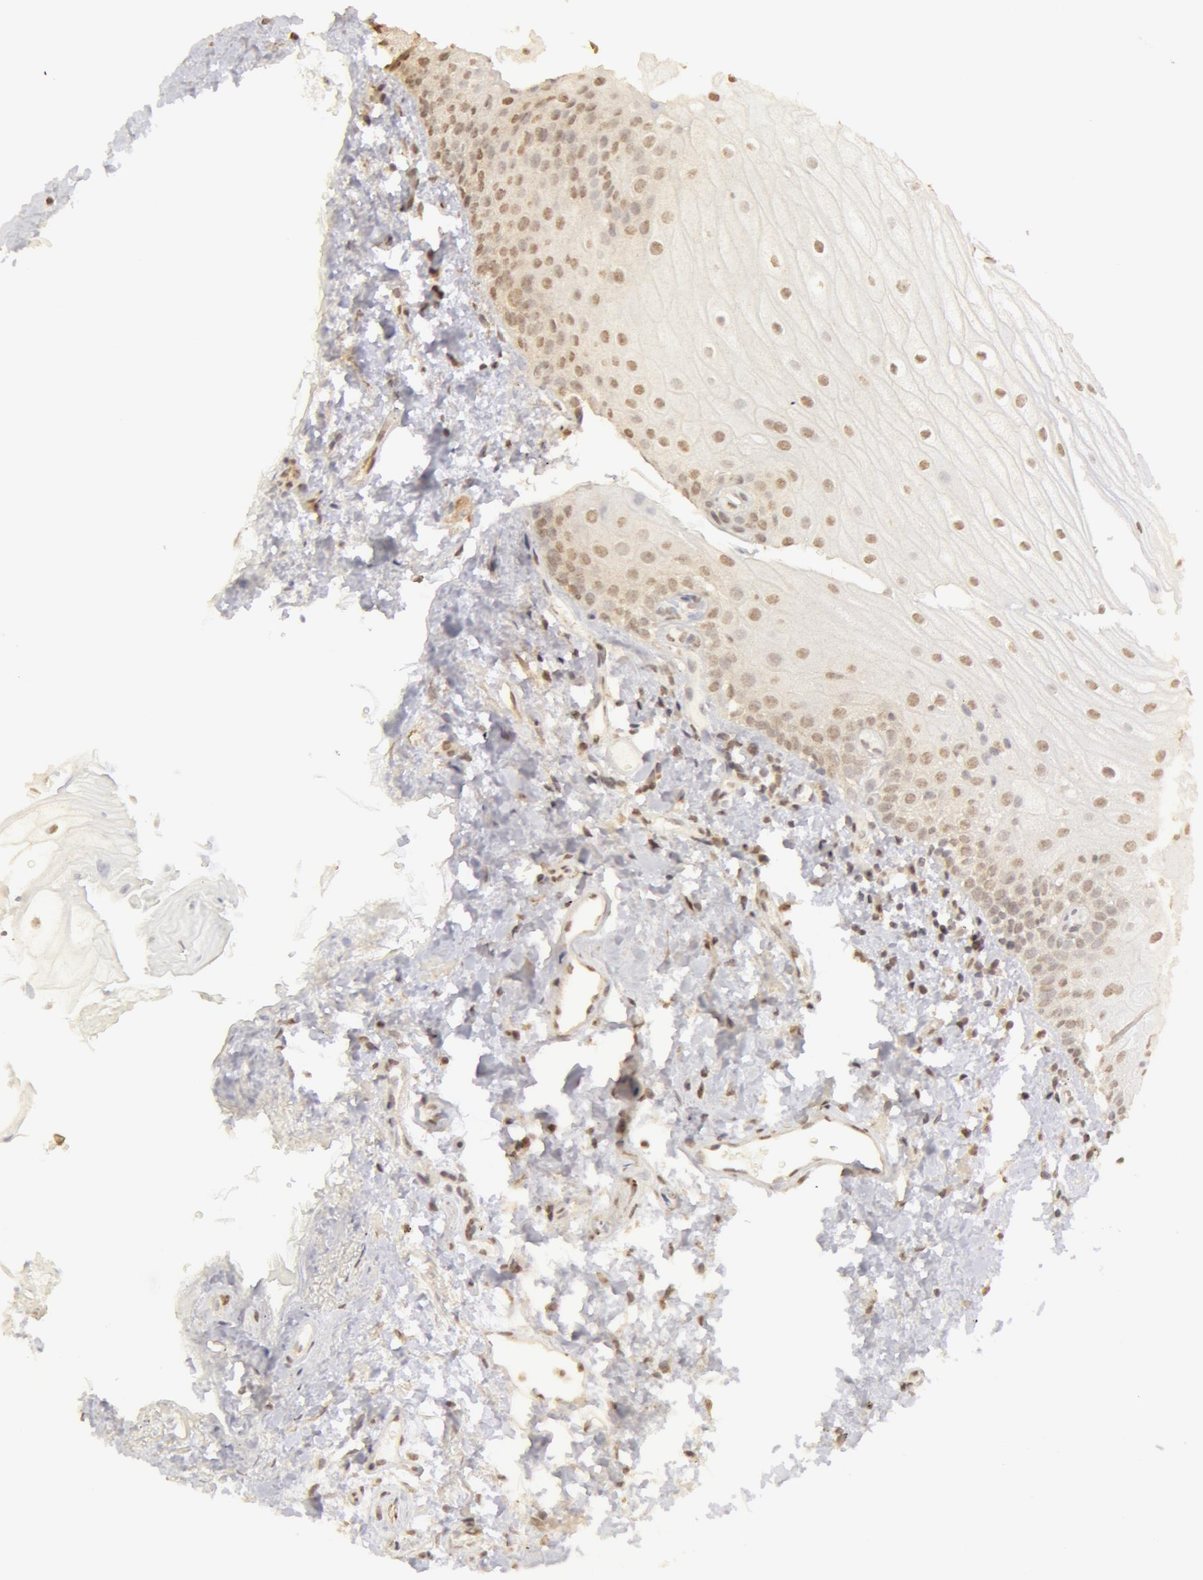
{"staining": {"intensity": "weak", "quantity": "25%-75%", "location": "cytoplasmic/membranous,nuclear"}, "tissue": "oral mucosa", "cell_type": "Squamous epithelial cells", "image_type": "normal", "snomed": [{"axis": "morphology", "description": "Normal tissue, NOS"}, {"axis": "topography", "description": "Oral tissue"}], "caption": "Protein staining of normal oral mucosa exhibits weak cytoplasmic/membranous,nuclear expression in approximately 25%-75% of squamous epithelial cells.", "gene": "ADAM10", "patient": {"sex": "male", "age": 52}}